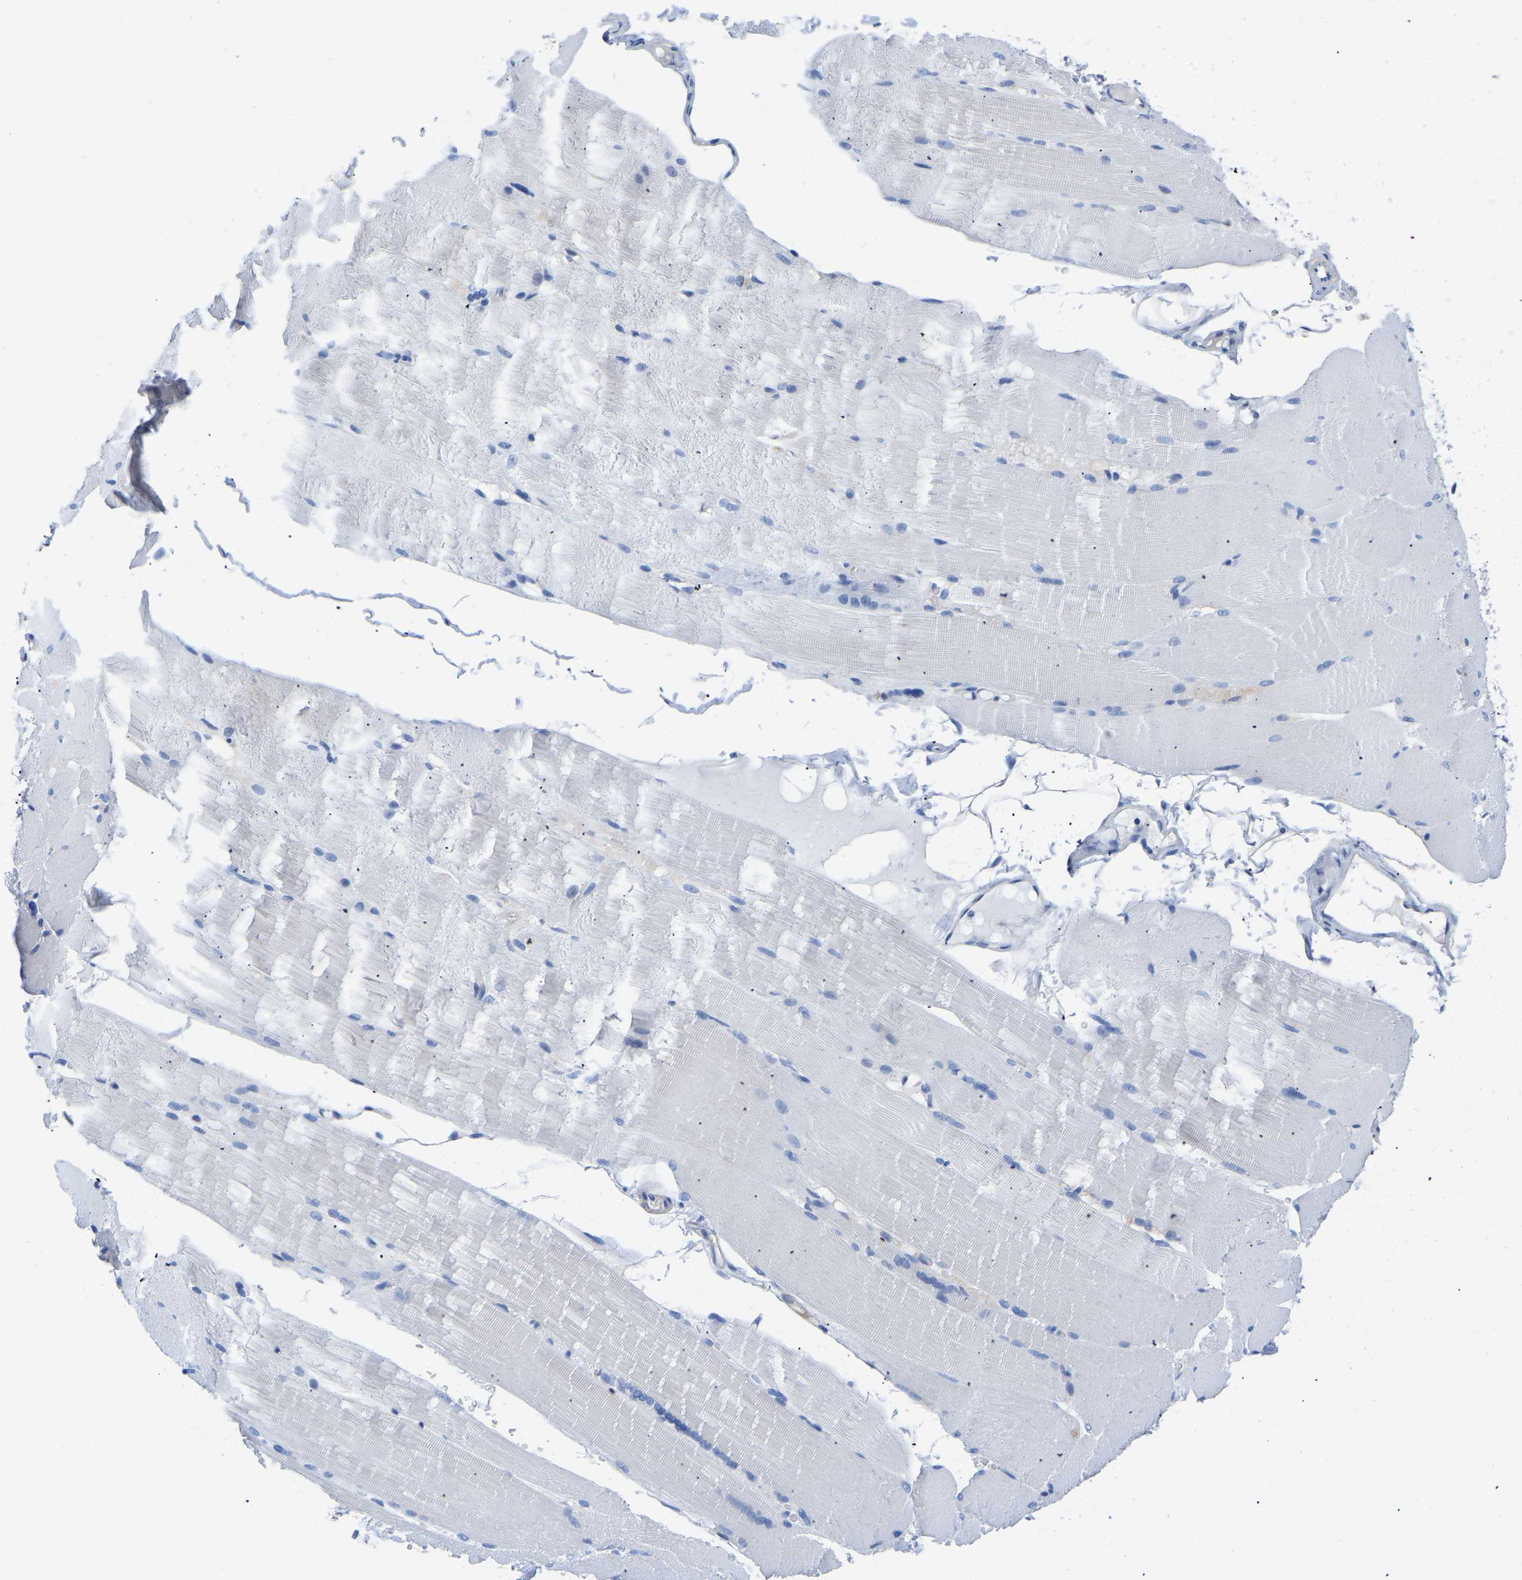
{"staining": {"intensity": "negative", "quantity": "none", "location": "none"}, "tissue": "skeletal muscle", "cell_type": "Myocytes", "image_type": "normal", "snomed": [{"axis": "morphology", "description": "Normal tissue, NOS"}, {"axis": "topography", "description": "Skin"}, {"axis": "topography", "description": "Skeletal muscle"}], "caption": "Immunohistochemistry (IHC) image of benign skeletal muscle stained for a protein (brown), which displays no expression in myocytes.", "gene": "UPK3A", "patient": {"sex": "male", "age": 83}}